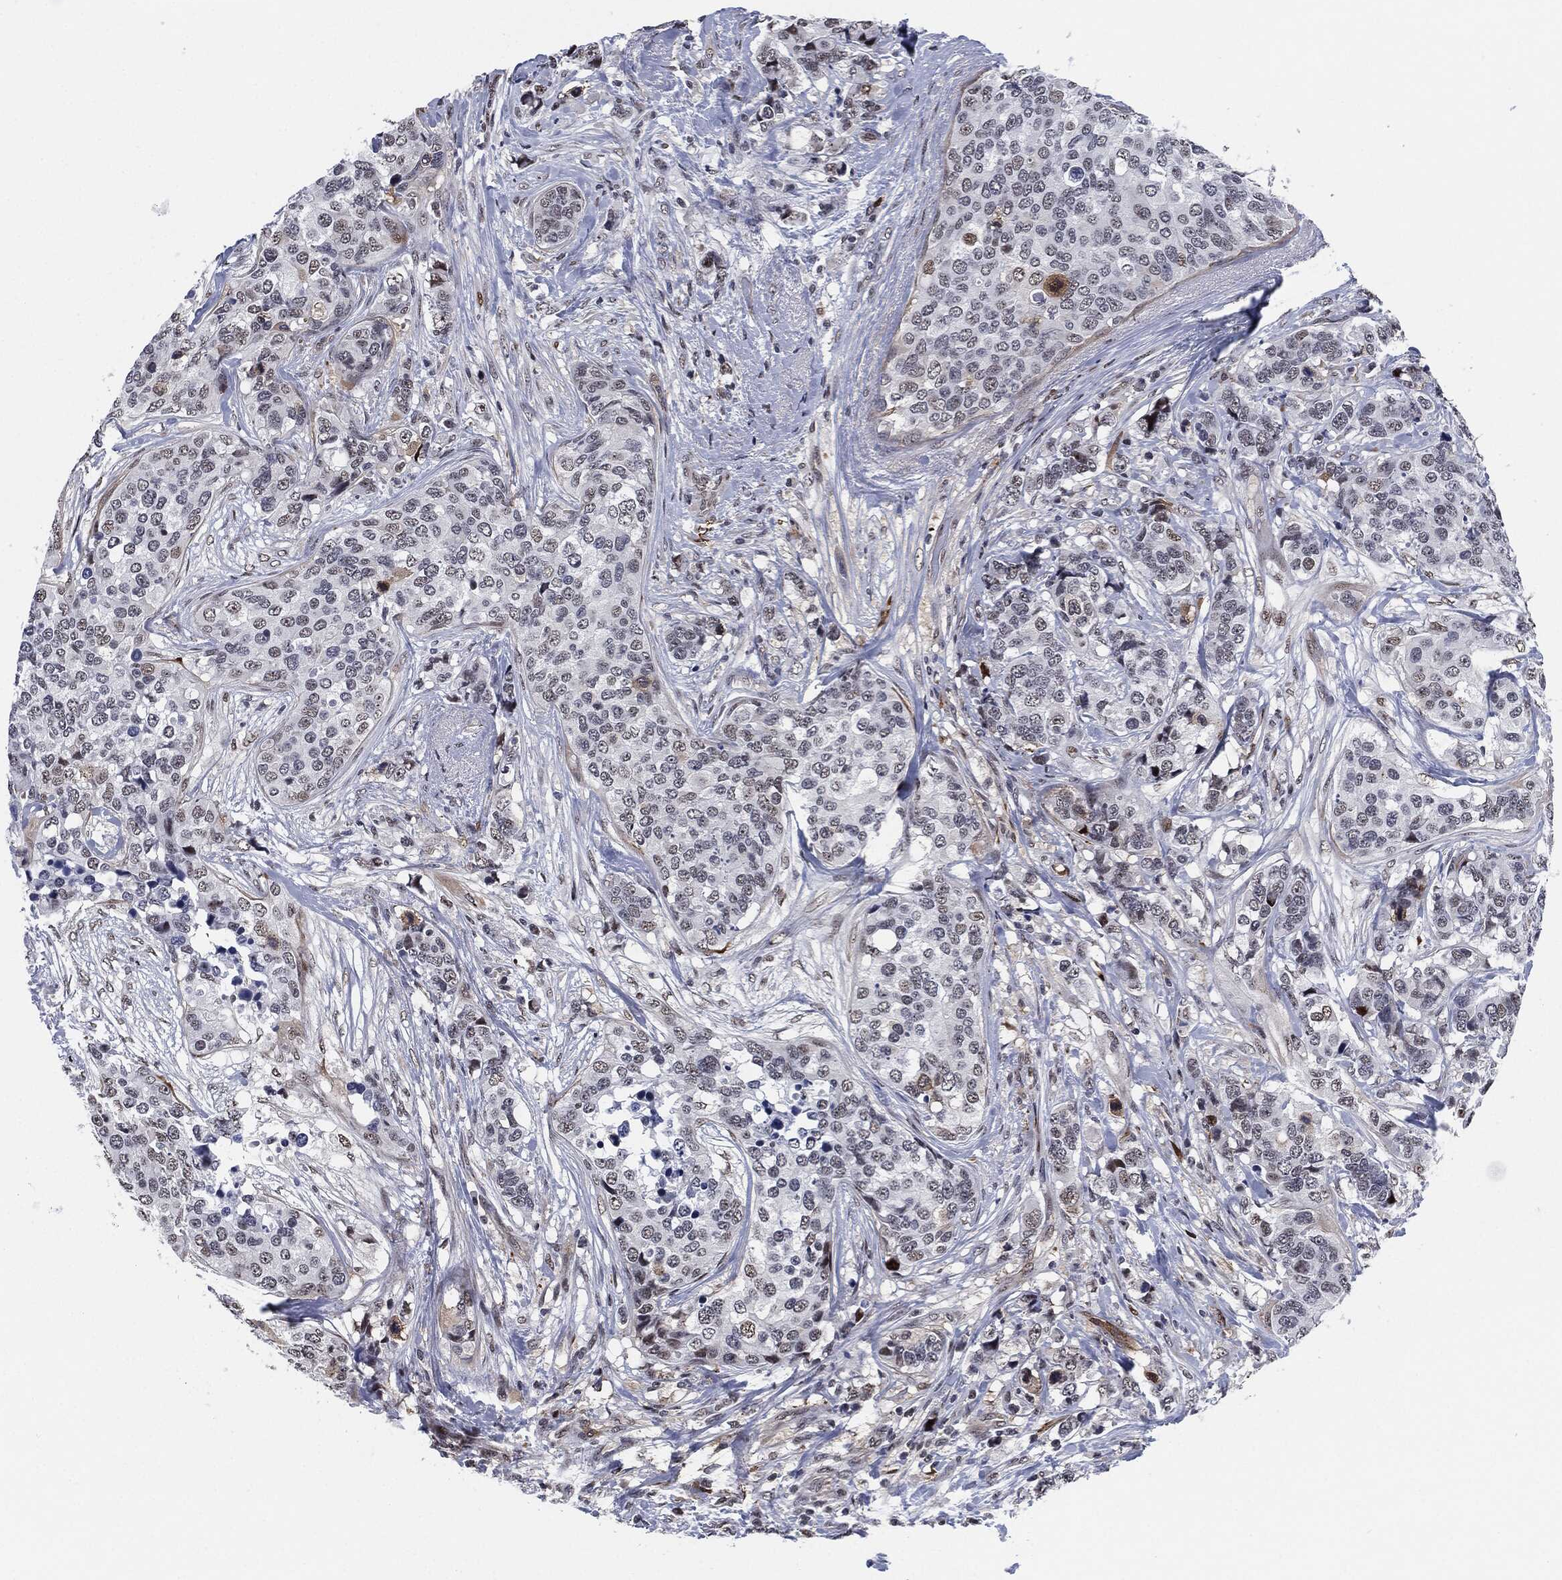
{"staining": {"intensity": "negative", "quantity": "none", "location": "none"}, "tissue": "breast cancer", "cell_type": "Tumor cells", "image_type": "cancer", "snomed": [{"axis": "morphology", "description": "Lobular carcinoma"}, {"axis": "topography", "description": "Breast"}], "caption": "Protein analysis of breast lobular carcinoma demonstrates no significant positivity in tumor cells. (DAB IHC visualized using brightfield microscopy, high magnification).", "gene": "AKT2", "patient": {"sex": "female", "age": 59}}